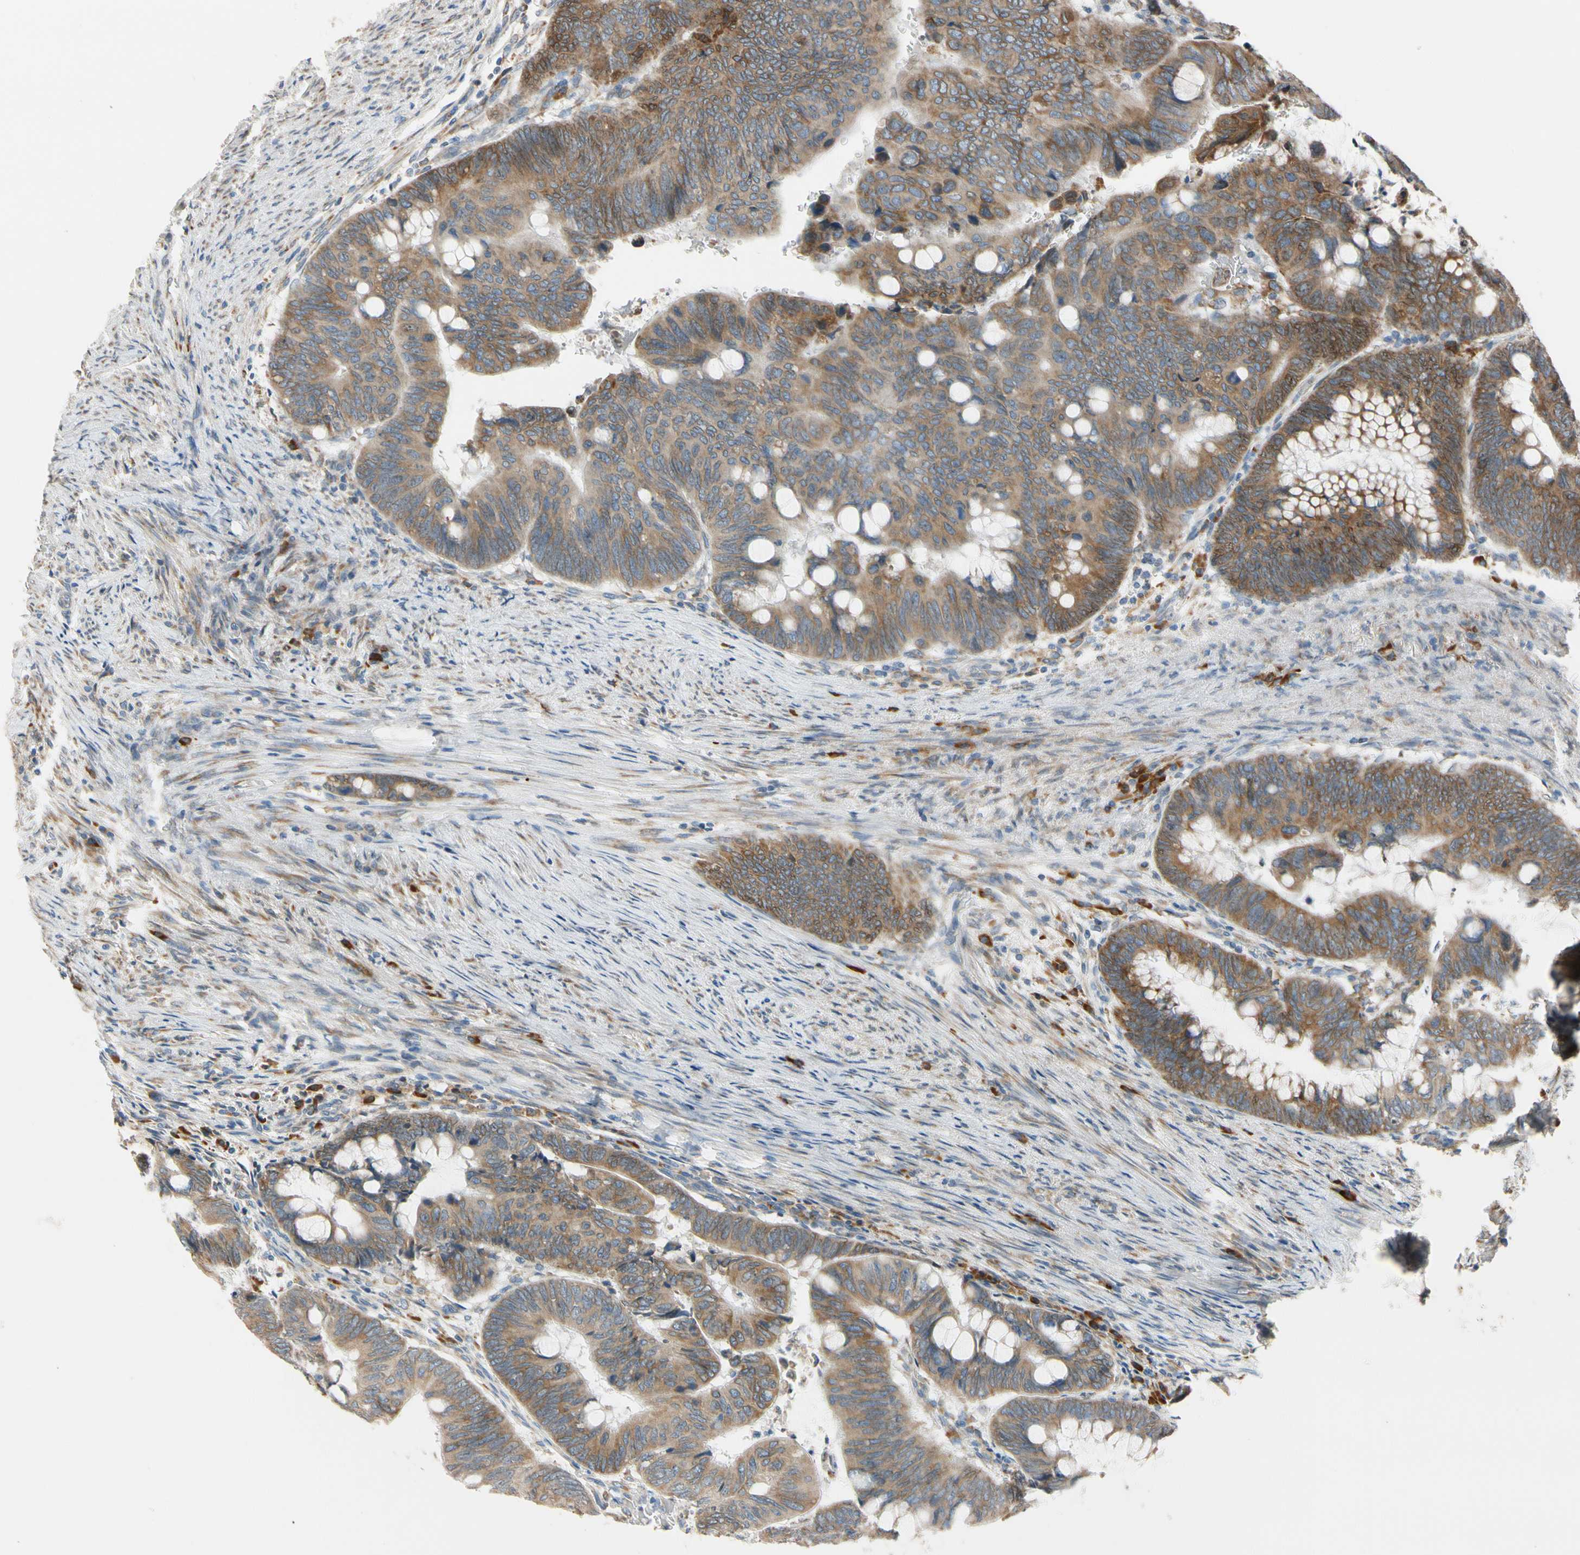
{"staining": {"intensity": "moderate", "quantity": ">75%", "location": "cytoplasmic/membranous"}, "tissue": "colorectal cancer", "cell_type": "Tumor cells", "image_type": "cancer", "snomed": [{"axis": "morphology", "description": "Normal tissue, NOS"}, {"axis": "morphology", "description": "Adenocarcinoma, NOS"}, {"axis": "topography", "description": "Rectum"}, {"axis": "topography", "description": "Peripheral nerve tissue"}], "caption": "About >75% of tumor cells in colorectal cancer (adenocarcinoma) display moderate cytoplasmic/membranous protein staining as visualized by brown immunohistochemical staining.", "gene": "RPN2", "patient": {"sex": "male", "age": 92}}